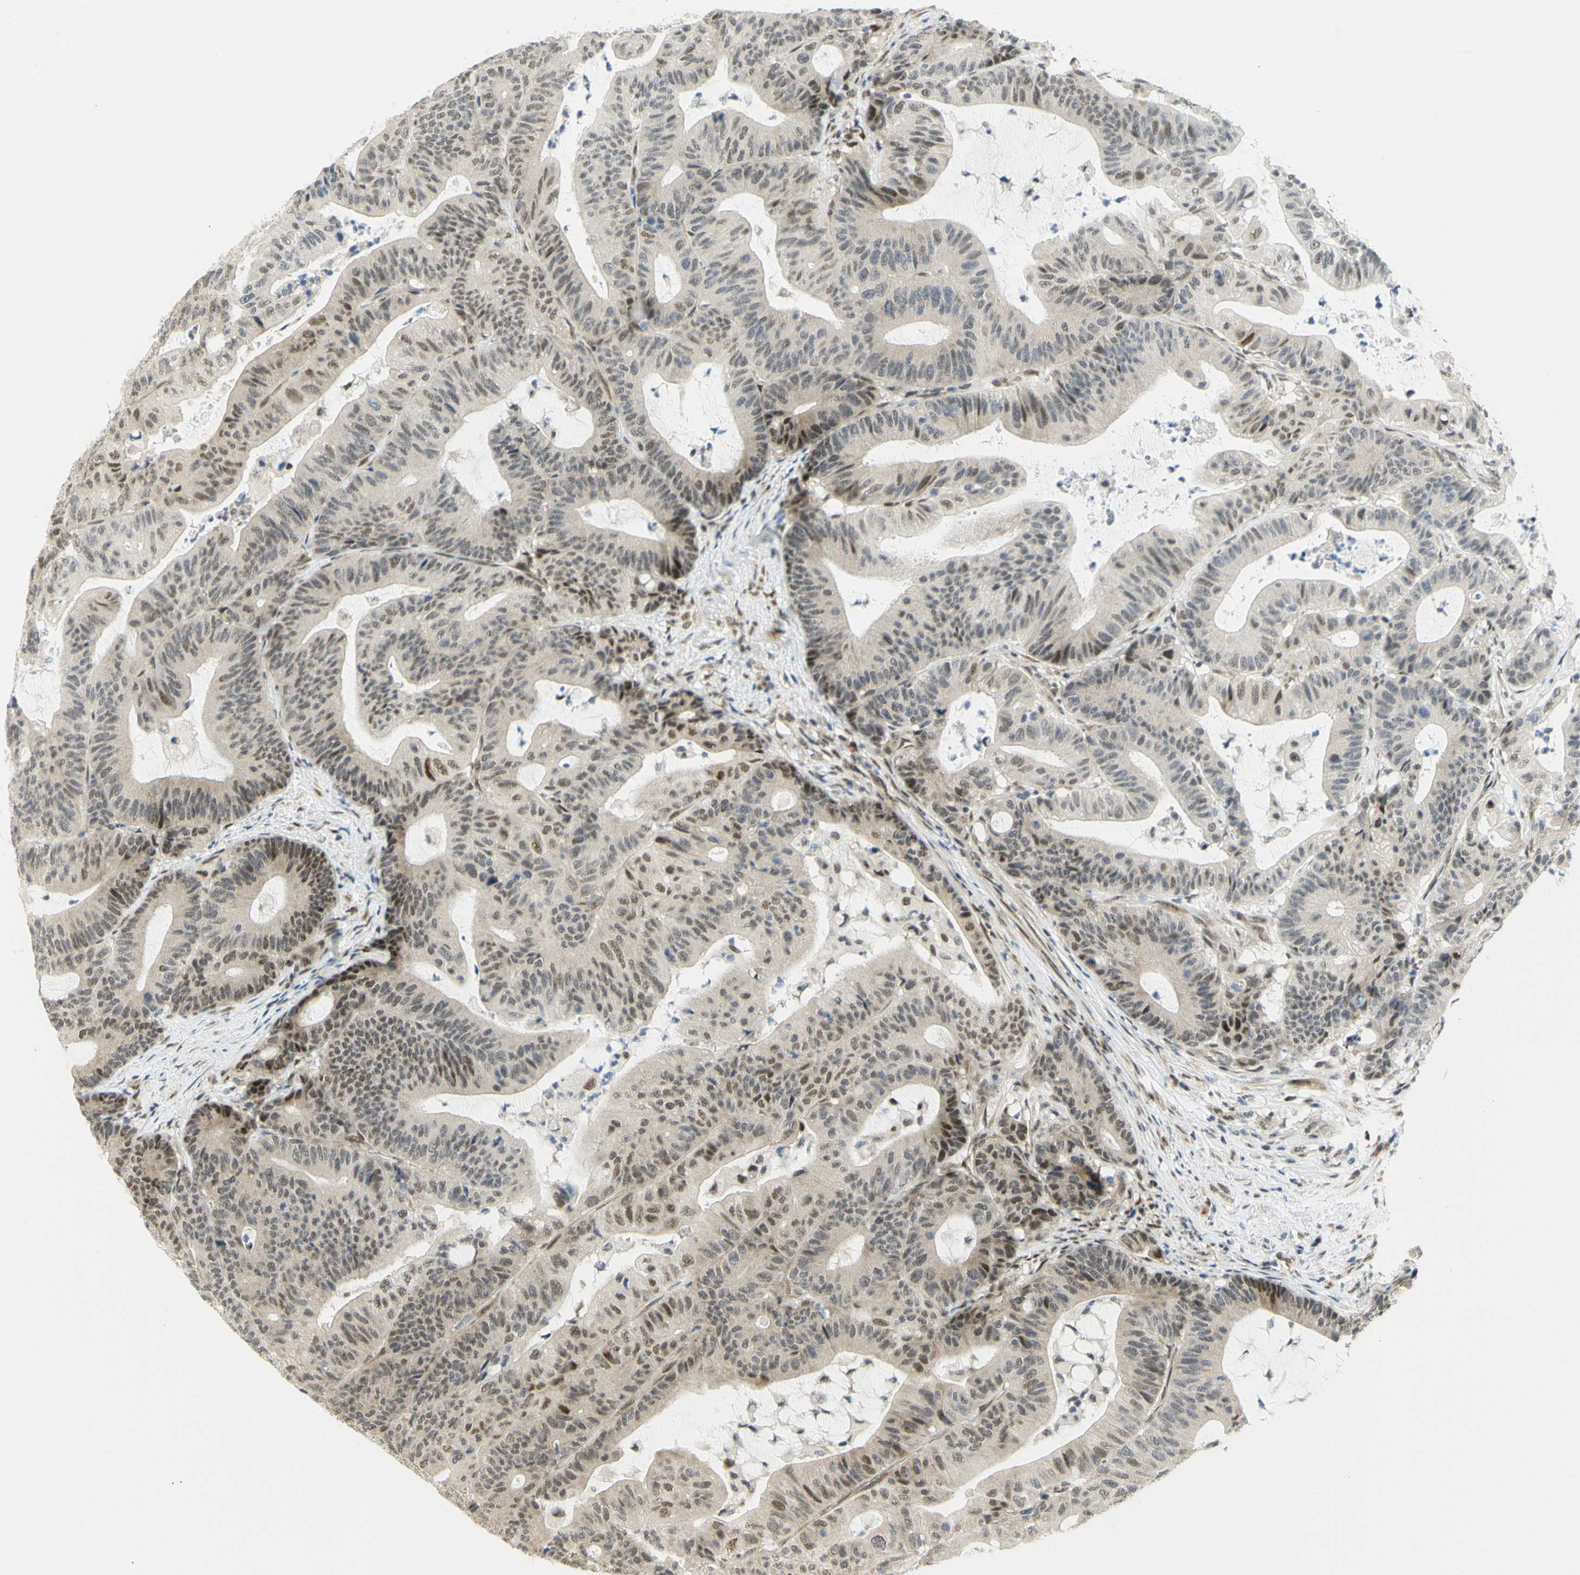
{"staining": {"intensity": "moderate", "quantity": "25%-75%", "location": "nuclear"}, "tissue": "colorectal cancer", "cell_type": "Tumor cells", "image_type": "cancer", "snomed": [{"axis": "morphology", "description": "Adenocarcinoma, NOS"}, {"axis": "topography", "description": "Colon"}], "caption": "Immunohistochemical staining of colorectal adenocarcinoma reveals medium levels of moderate nuclear protein staining in approximately 25%-75% of tumor cells.", "gene": "DDX1", "patient": {"sex": "female", "age": 84}}